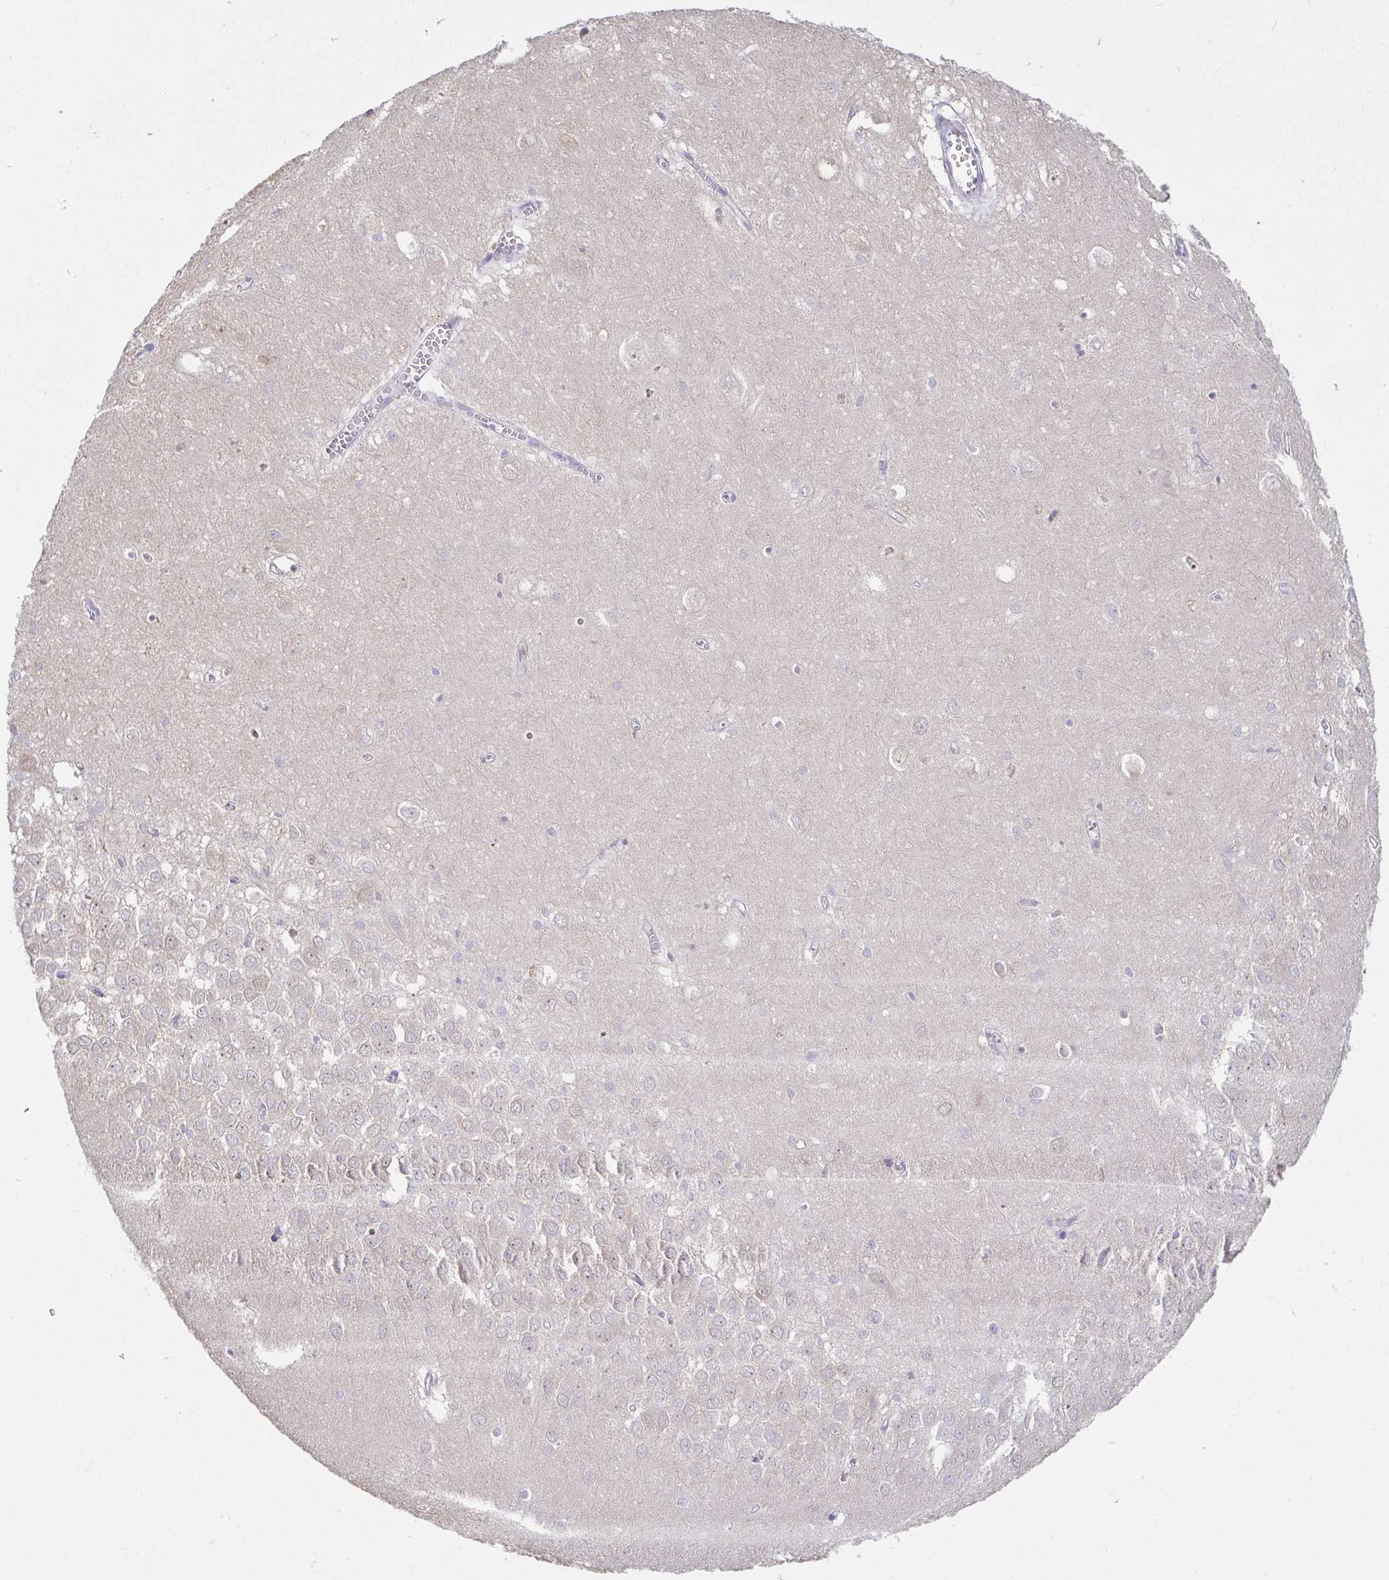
{"staining": {"intensity": "negative", "quantity": "none", "location": "none"}, "tissue": "hippocampus", "cell_type": "Glial cells", "image_type": "normal", "snomed": [{"axis": "morphology", "description": "Normal tissue, NOS"}, {"axis": "topography", "description": "Hippocampus"}], "caption": "An IHC image of benign hippocampus is shown. There is no staining in glial cells of hippocampus. (DAB IHC with hematoxylin counter stain).", "gene": "FABP3", "patient": {"sex": "female", "age": 64}}